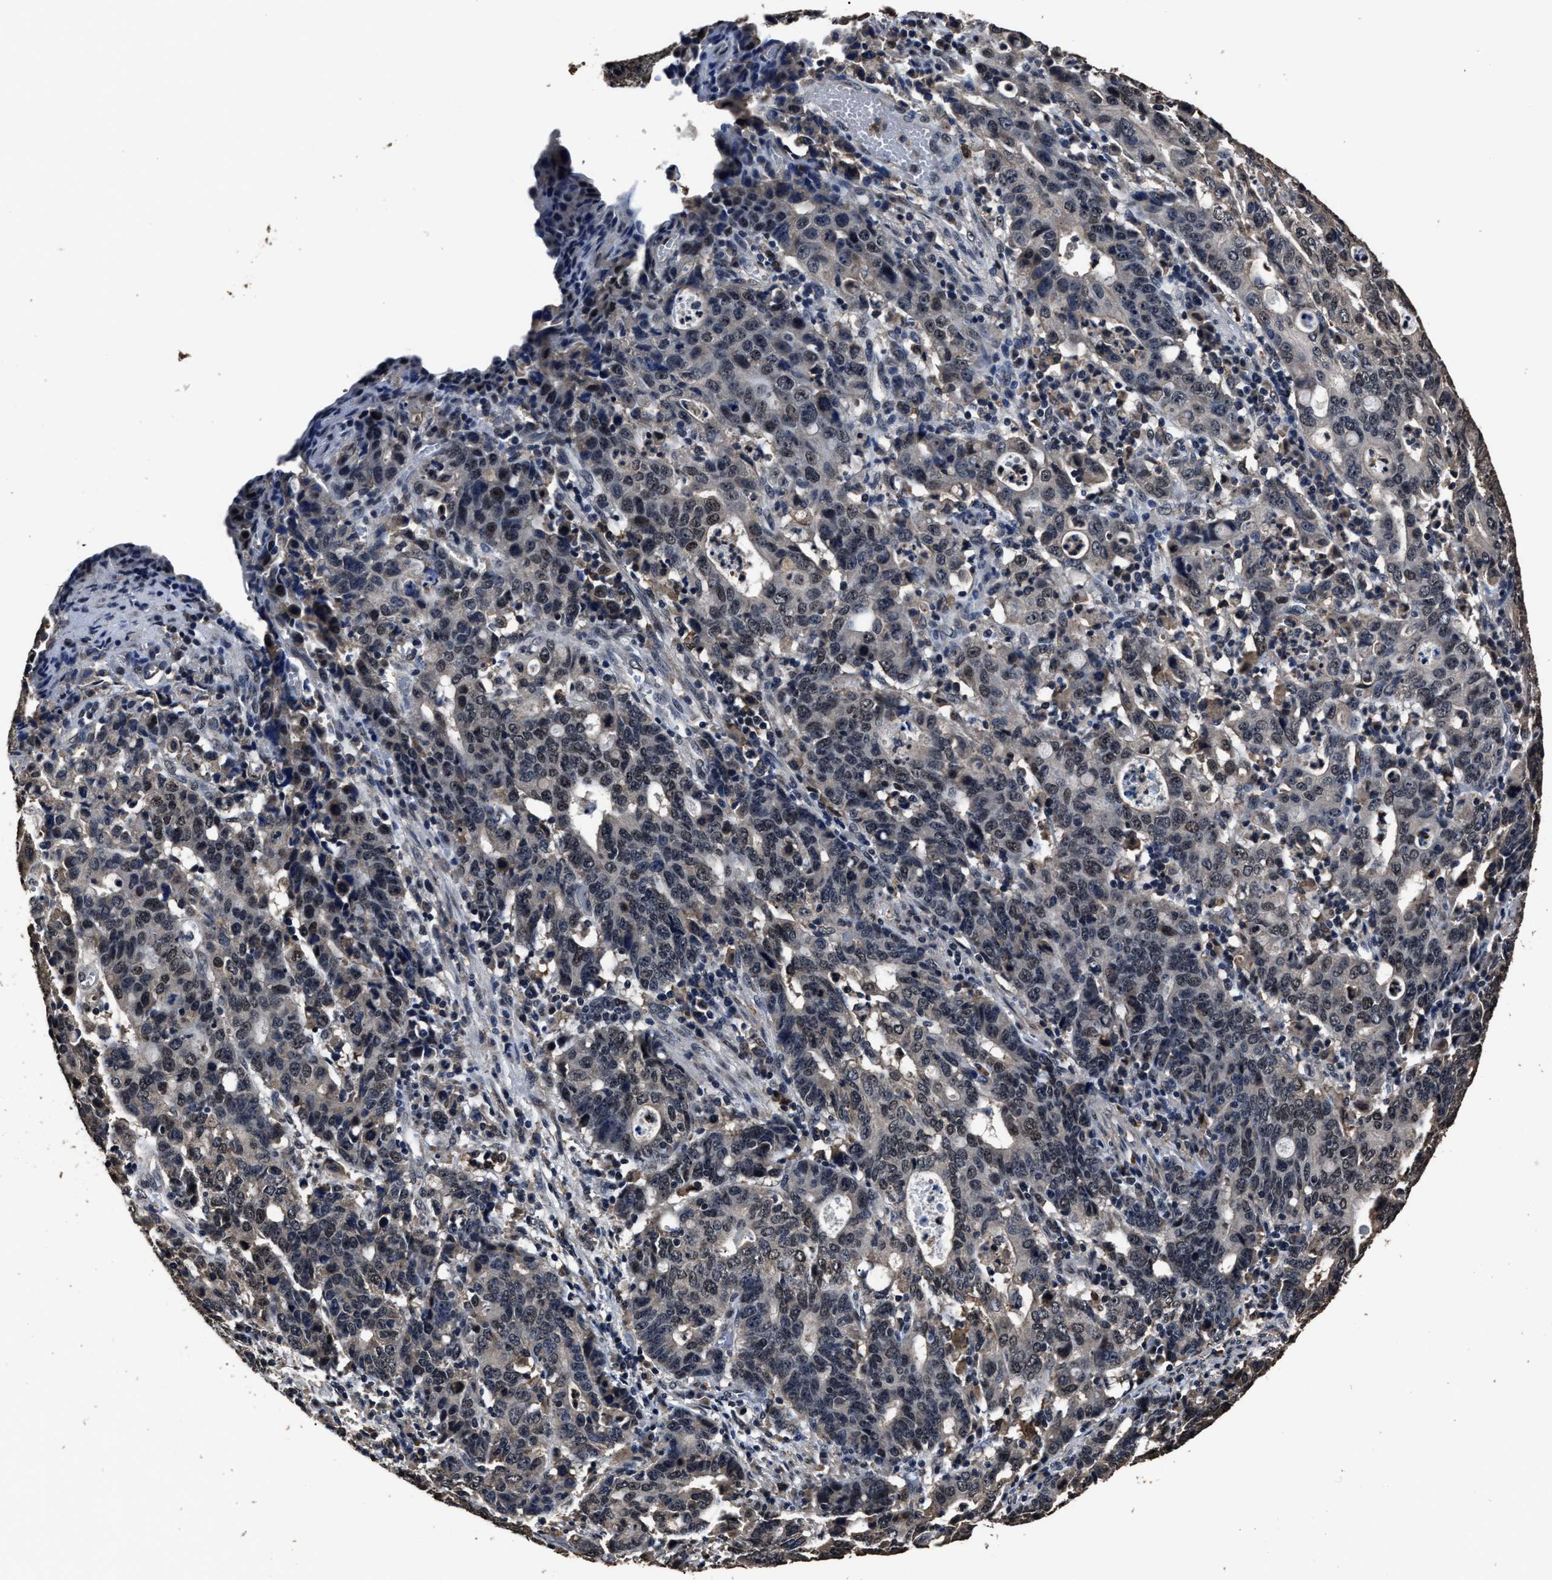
{"staining": {"intensity": "weak", "quantity": "<25%", "location": "cytoplasmic/membranous"}, "tissue": "stomach cancer", "cell_type": "Tumor cells", "image_type": "cancer", "snomed": [{"axis": "morphology", "description": "Adenocarcinoma, NOS"}, {"axis": "topography", "description": "Stomach, upper"}], "caption": "A micrograph of adenocarcinoma (stomach) stained for a protein demonstrates no brown staining in tumor cells.", "gene": "RSBN1L", "patient": {"sex": "male", "age": 69}}